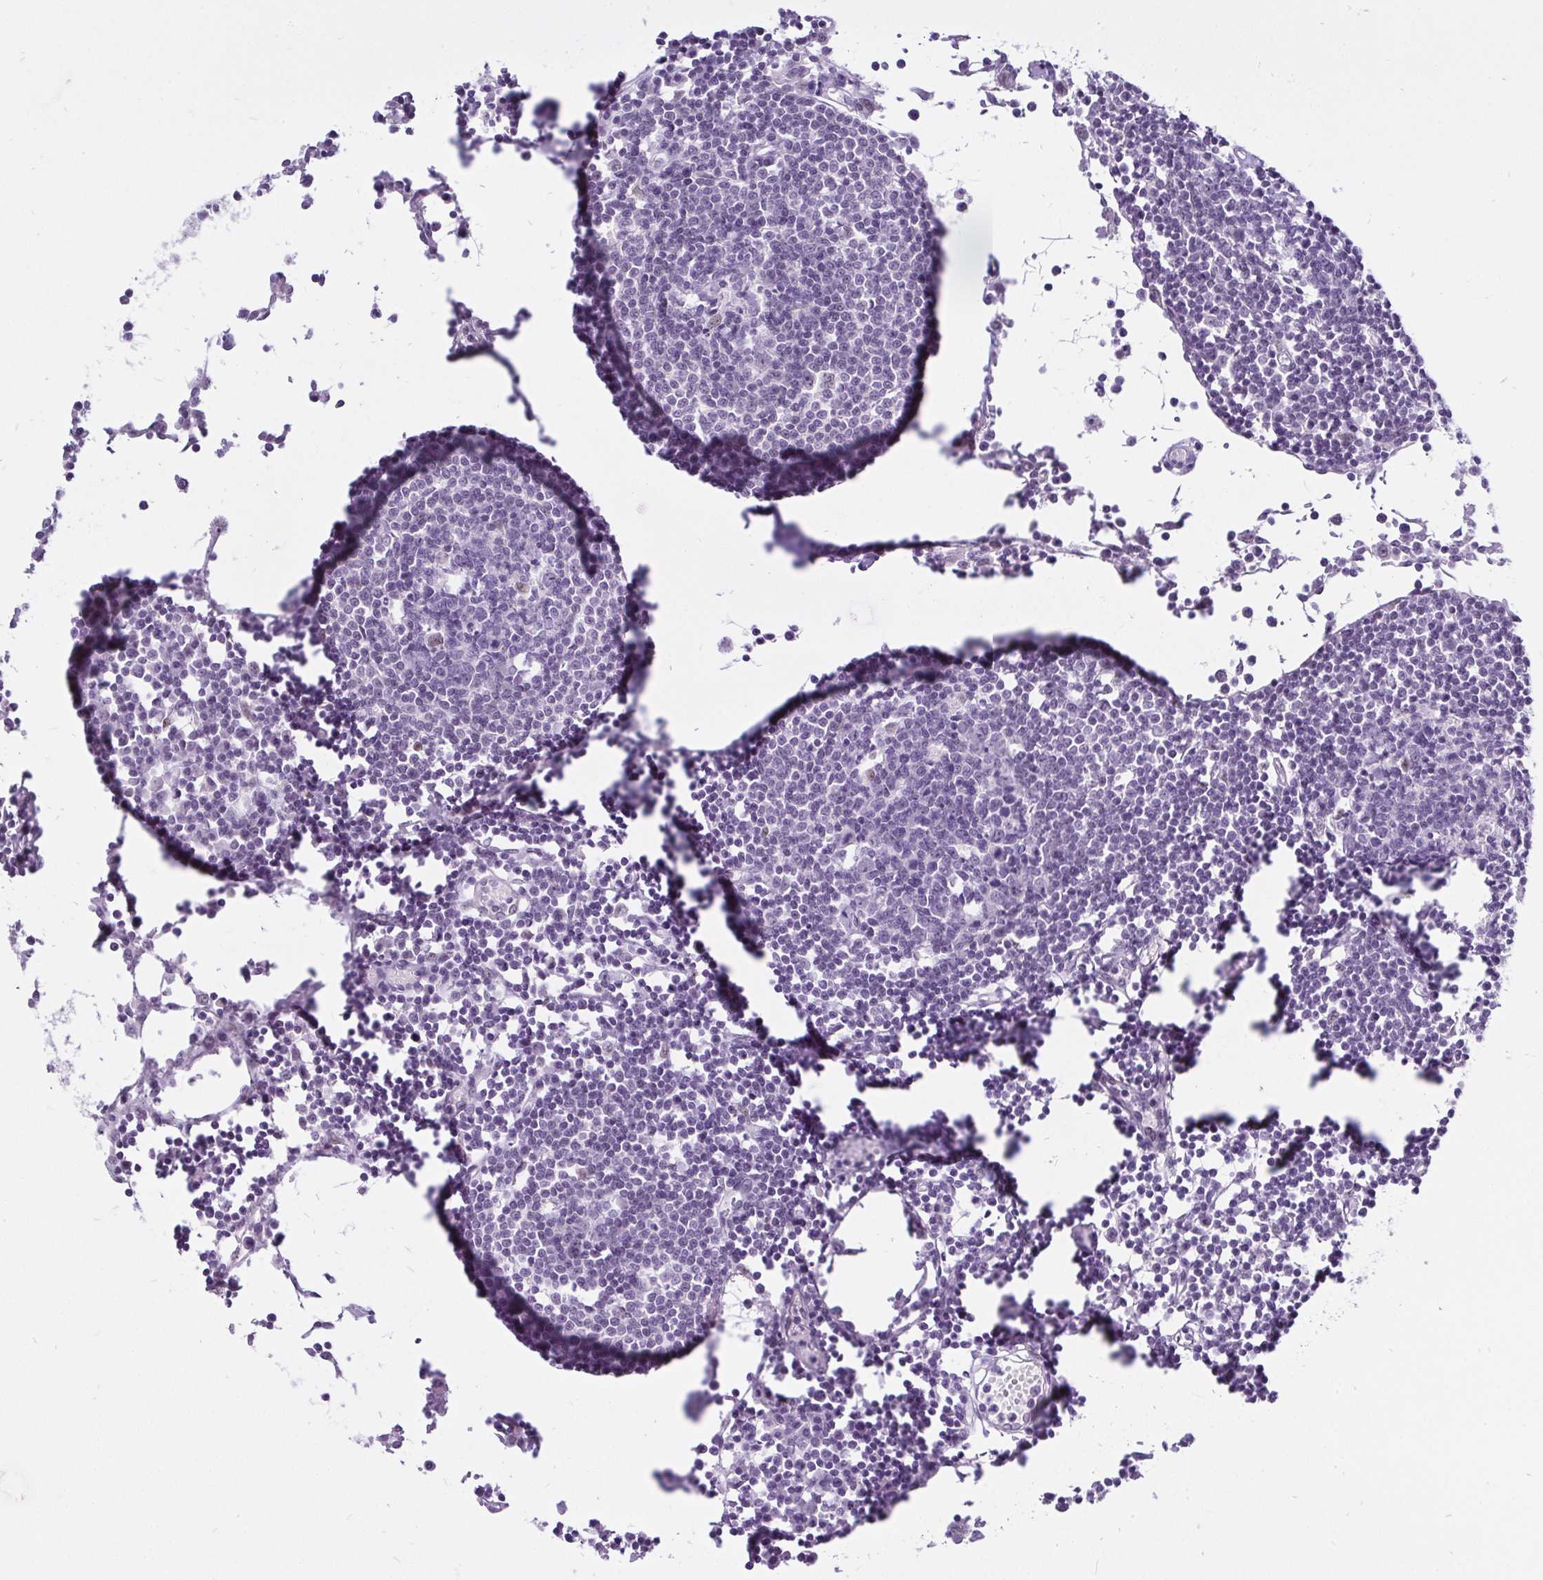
{"staining": {"intensity": "moderate", "quantity": "<25%", "location": "nuclear"}, "tissue": "lymph node", "cell_type": "Germinal center cells", "image_type": "normal", "snomed": [{"axis": "morphology", "description": "Normal tissue, NOS"}, {"axis": "topography", "description": "Lymph node"}], "caption": "An image showing moderate nuclear positivity in about <25% of germinal center cells in benign lymph node, as visualized by brown immunohistochemical staining.", "gene": "ZNF860", "patient": {"sex": "female", "age": 78}}